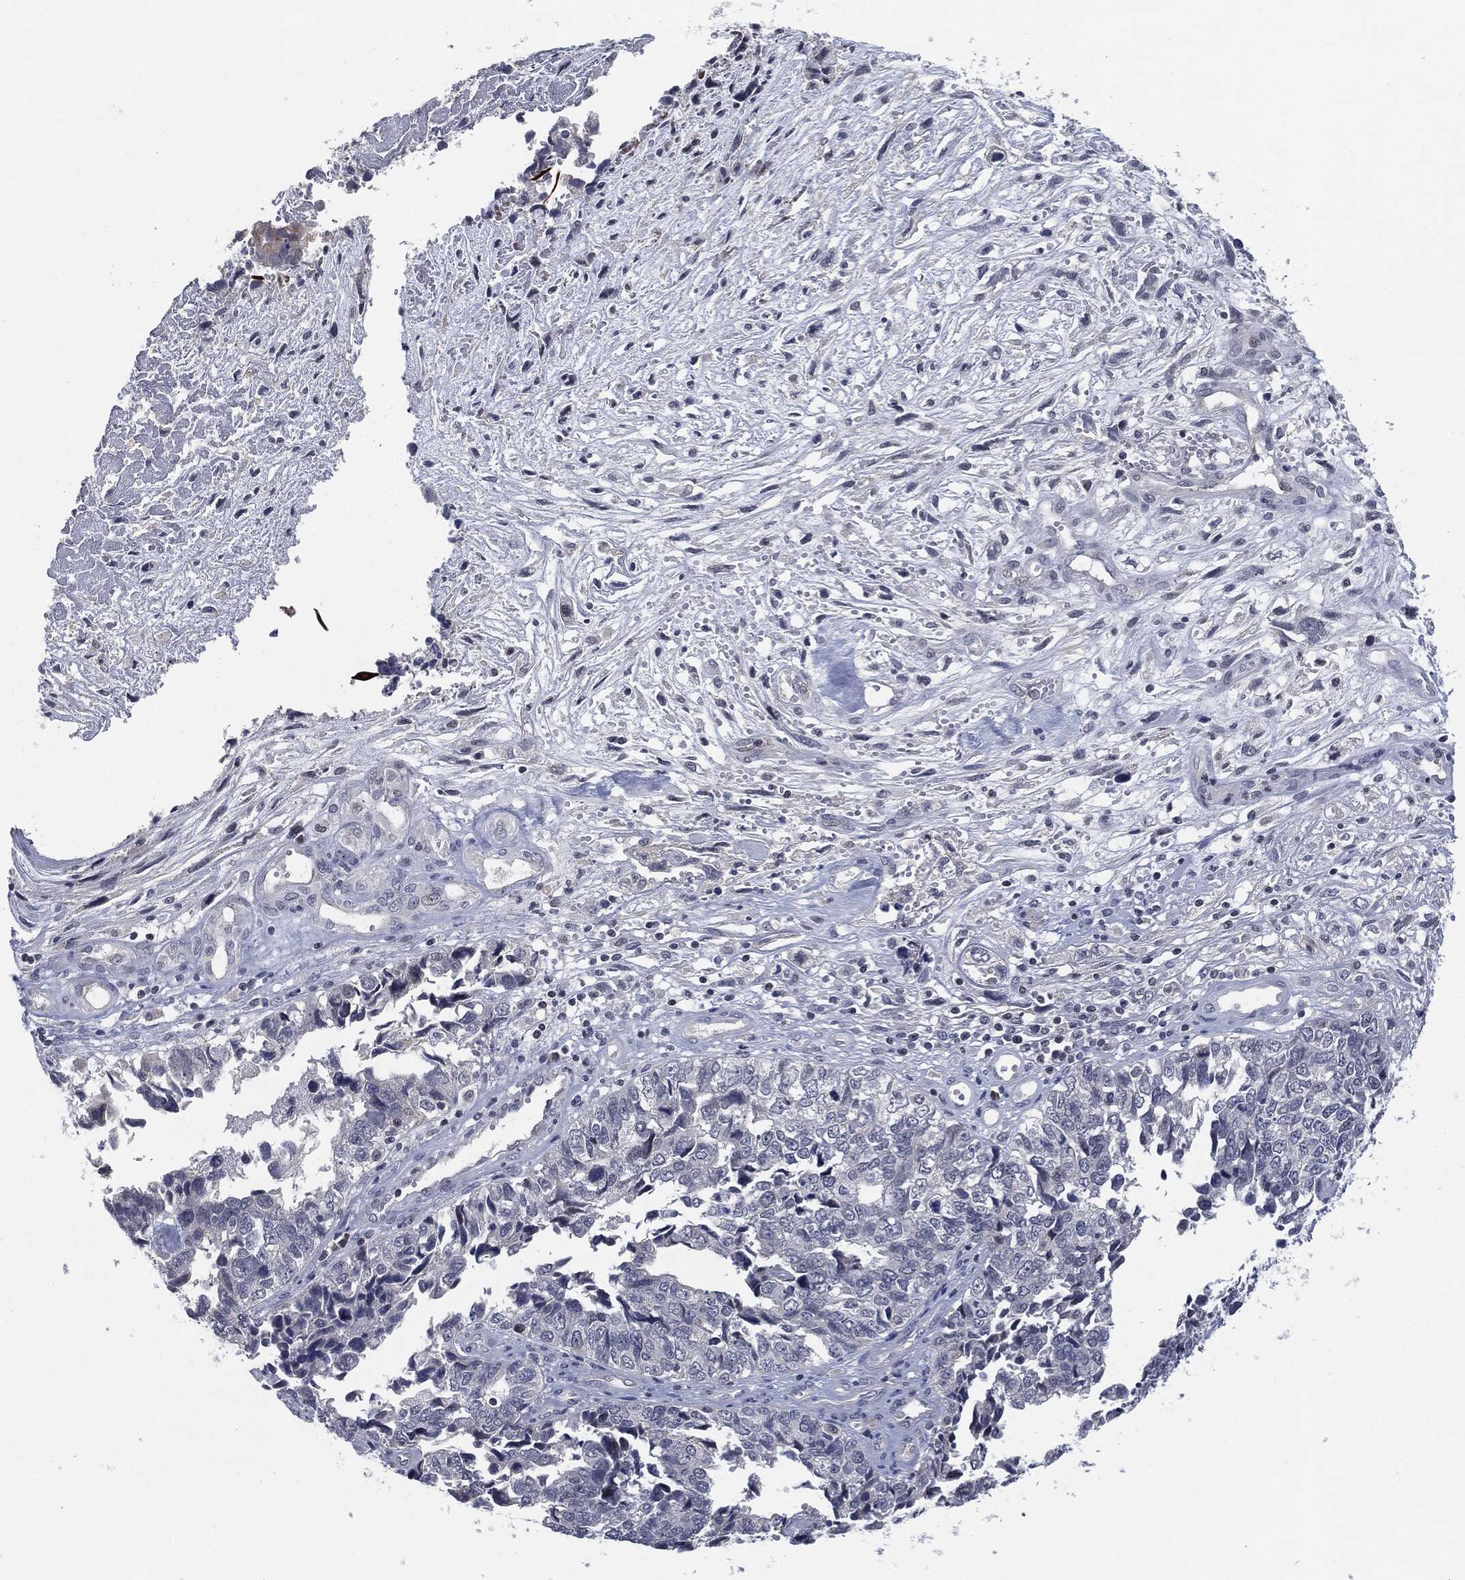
{"staining": {"intensity": "negative", "quantity": "none", "location": "none"}, "tissue": "cervical cancer", "cell_type": "Tumor cells", "image_type": "cancer", "snomed": [{"axis": "morphology", "description": "Squamous cell carcinoma, NOS"}, {"axis": "topography", "description": "Cervix"}], "caption": "A high-resolution histopathology image shows immunohistochemistry (IHC) staining of cervical cancer (squamous cell carcinoma), which shows no significant expression in tumor cells.", "gene": "PROM1", "patient": {"sex": "female", "age": 63}}